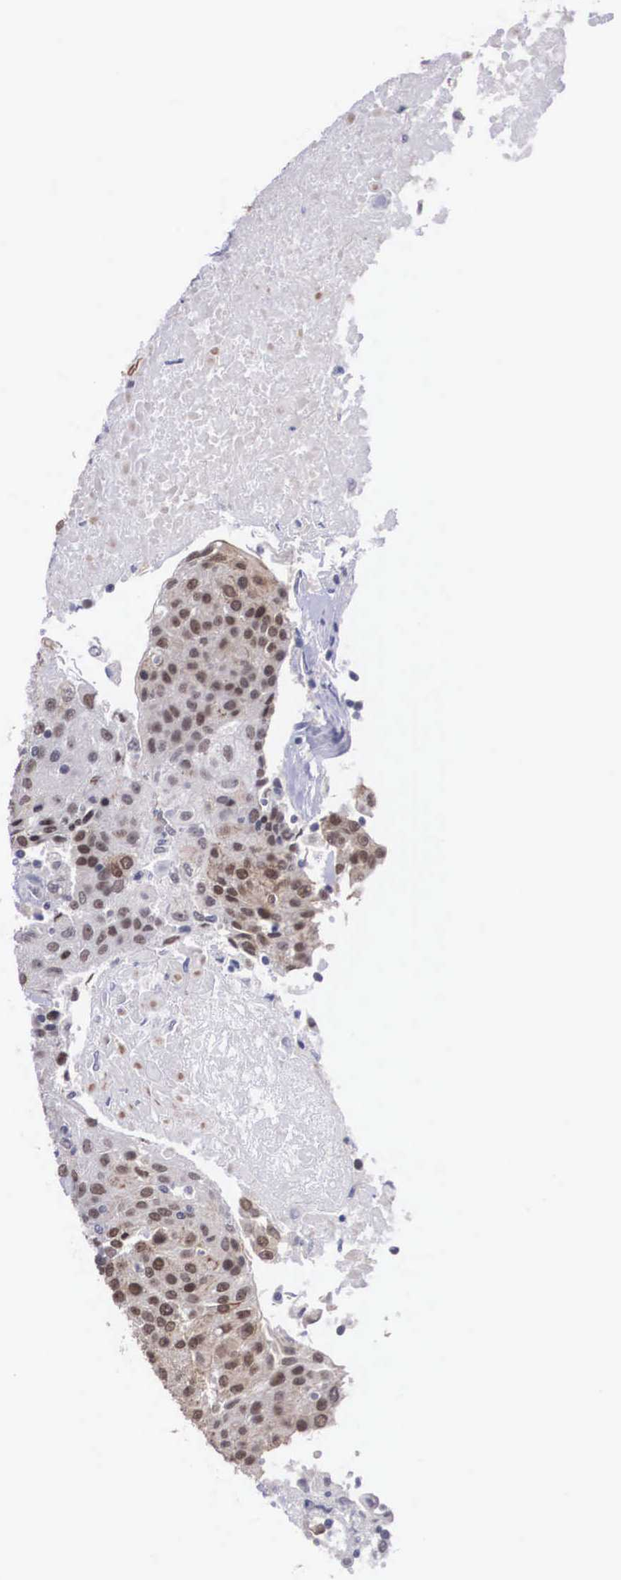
{"staining": {"intensity": "moderate", "quantity": ">75%", "location": "nuclear"}, "tissue": "urothelial cancer", "cell_type": "Tumor cells", "image_type": "cancer", "snomed": [{"axis": "morphology", "description": "Urothelial carcinoma, High grade"}, {"axis": "topography", "description": "Urinary bladder"}], "caption": "IHC of urothelial carcinoma (high-grade) shows medium levels of moderate nuclear staining in about >75% of tumor cells.", "gene": "ZNF275", "patient": {"sex": "female", "age": 85}}